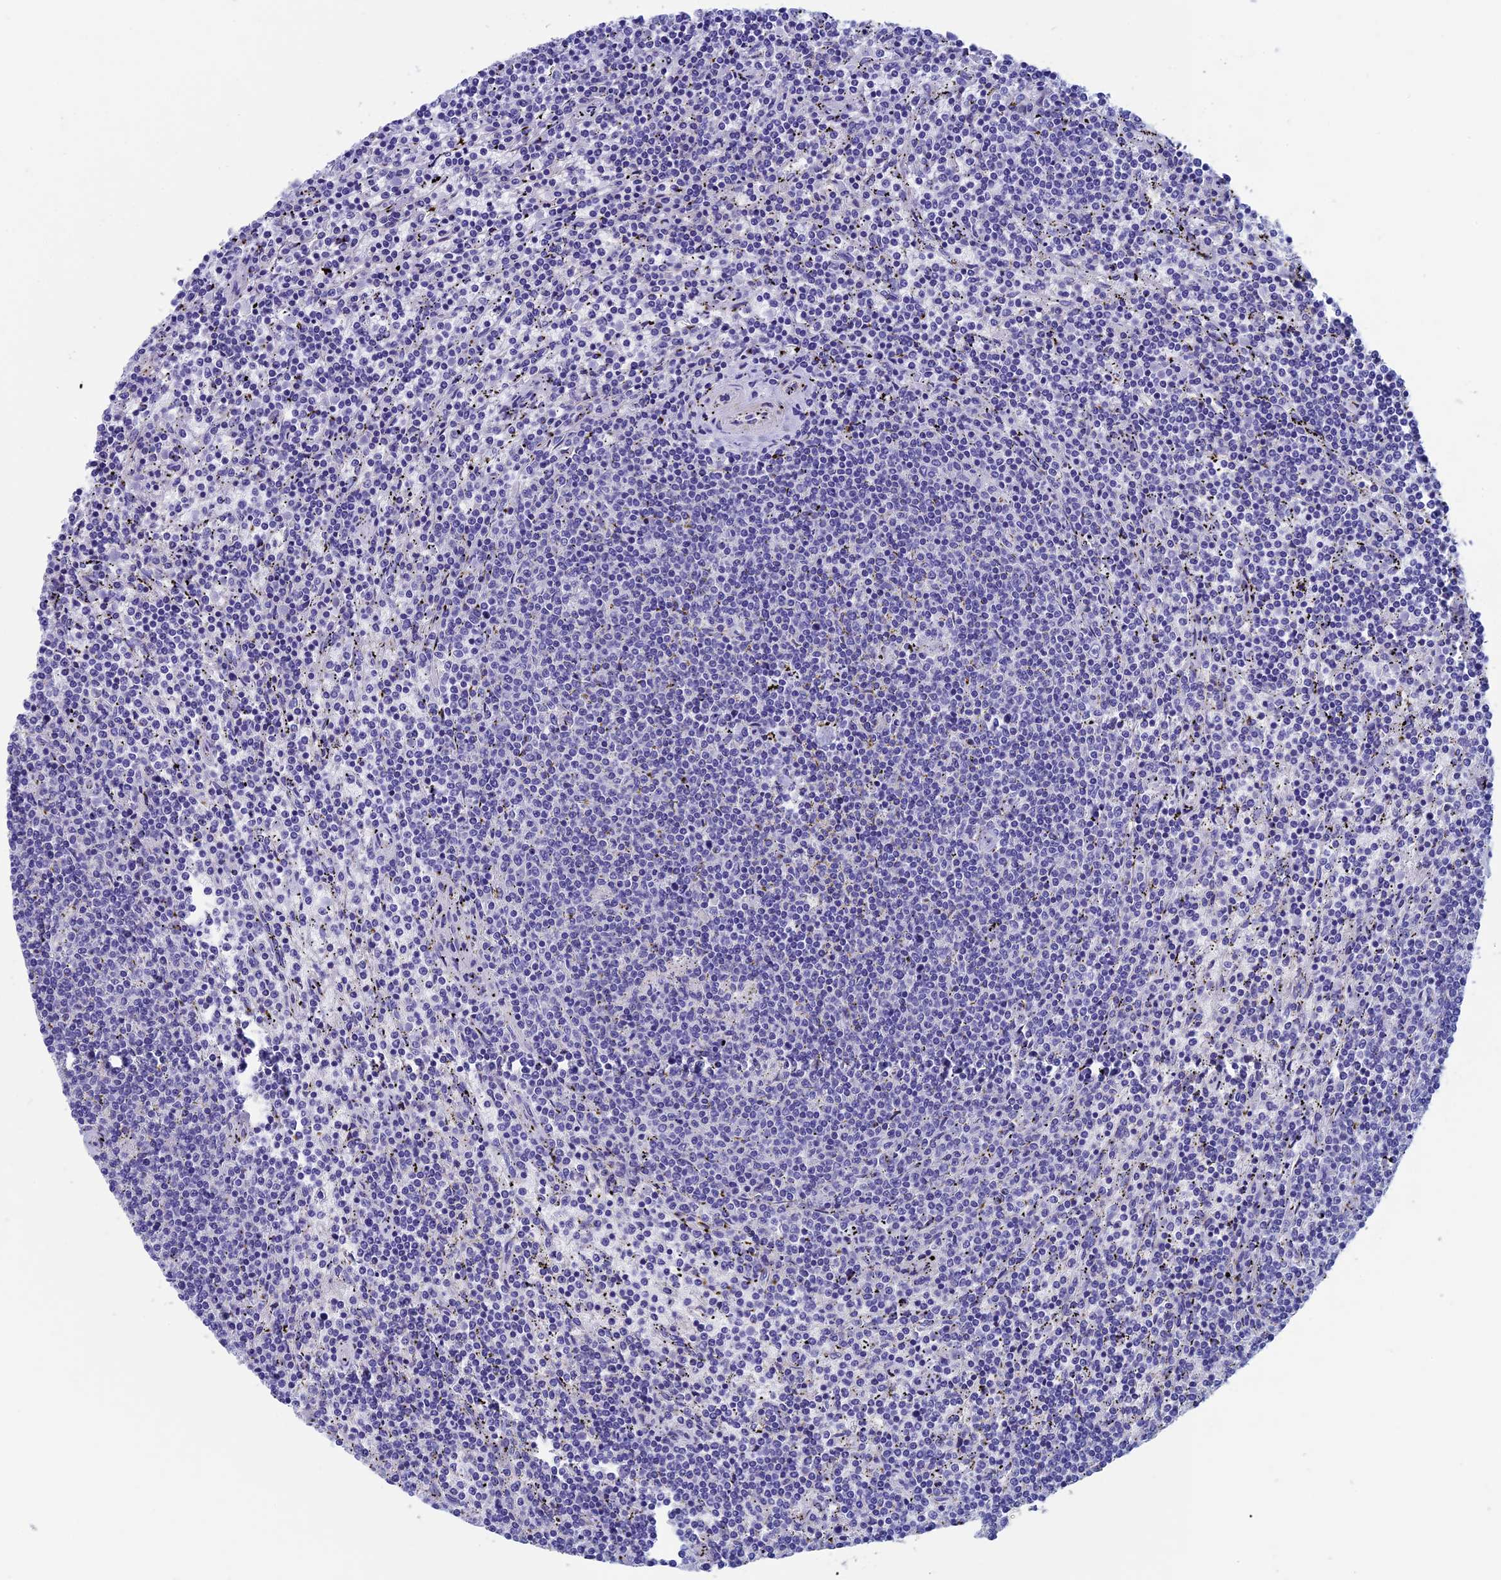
{"staining": {"intensity": "negative", "quantity": "none", "location": "none"}, "tissue": "lymphoma", "cell_type": "Tumor cells", "image_type": "cancer", "snomed": [{"axis": "morphology", "description": "Malignant lymphoma, non-Hodgkin's type, Low grade"}, {"axis": "topography", "description": "Spleen"}], "caption": "High magnification brightfield microscopy of malignant lymphoma, non-Hodgkin's type (low-grade) stained with DAB (brown) and counterstained with hematoxylin (blue): tumor cells show no significant expression.", "gene": "ADH7", "patient": {"sex": "female", "age": 50}}